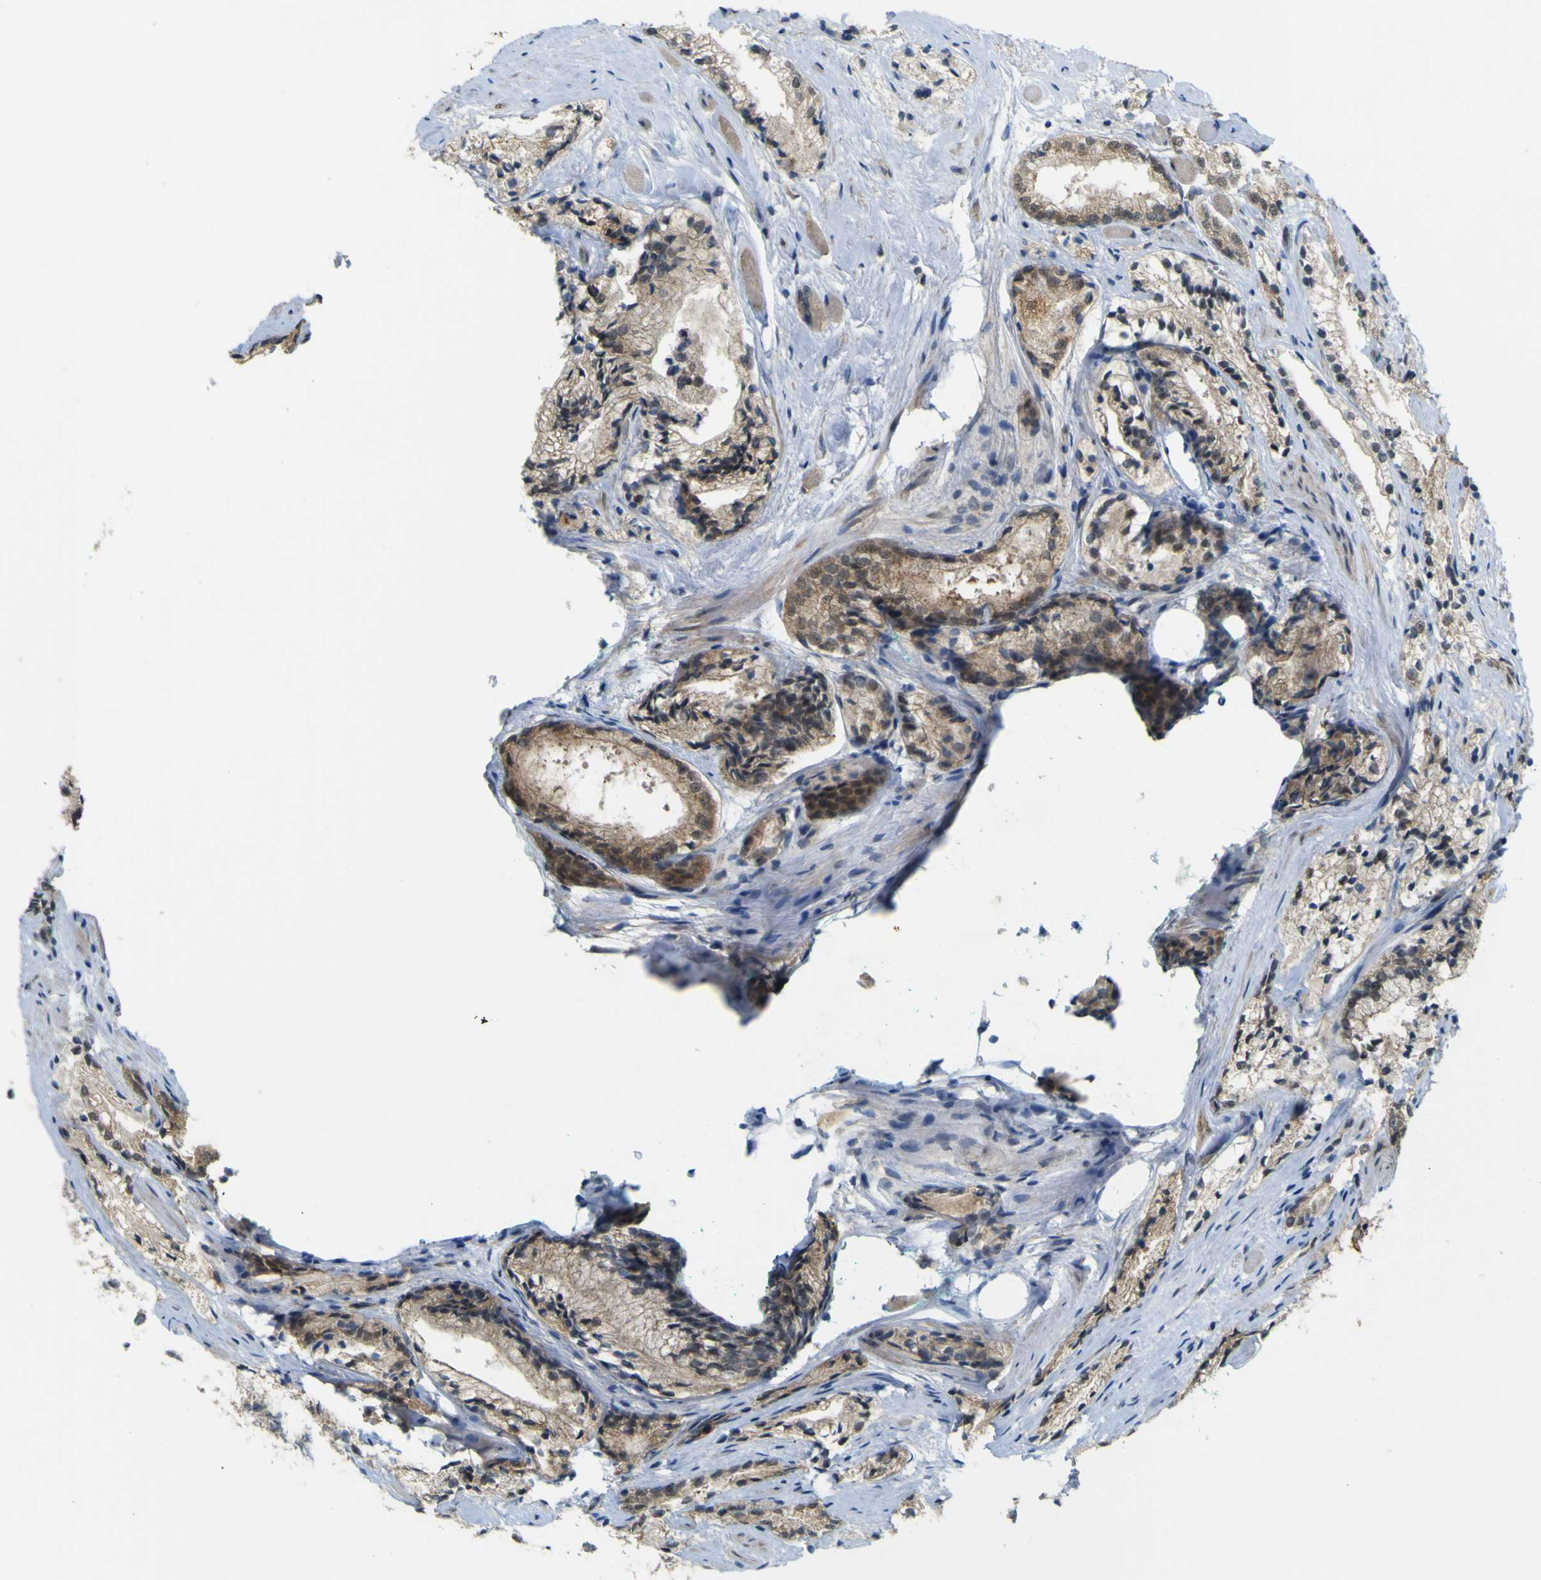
{"staining": {"intensity": "weak", "quantity": "25%-75%", "location": "cytoplasmic/membranous"}, "tissue": "prostate cancer", "cell_type": "Tumor cells", "image_type": "cancer", "snomed": [{"axis": "morphology", "description": "Adenocarcinoma, Low grade"}, {"axis": "topography", "description": "Prostate"}], "caption": "Protein positivity by immunohistochemistry (IHC) reveals weak cytoplasmic/membranous positivity in approximately 25%-75% of tumor cells in low-grade adenocarcinoma (prostate).", "gene": "IGF2R", "patient": {"sex": "male", "age": 60}}